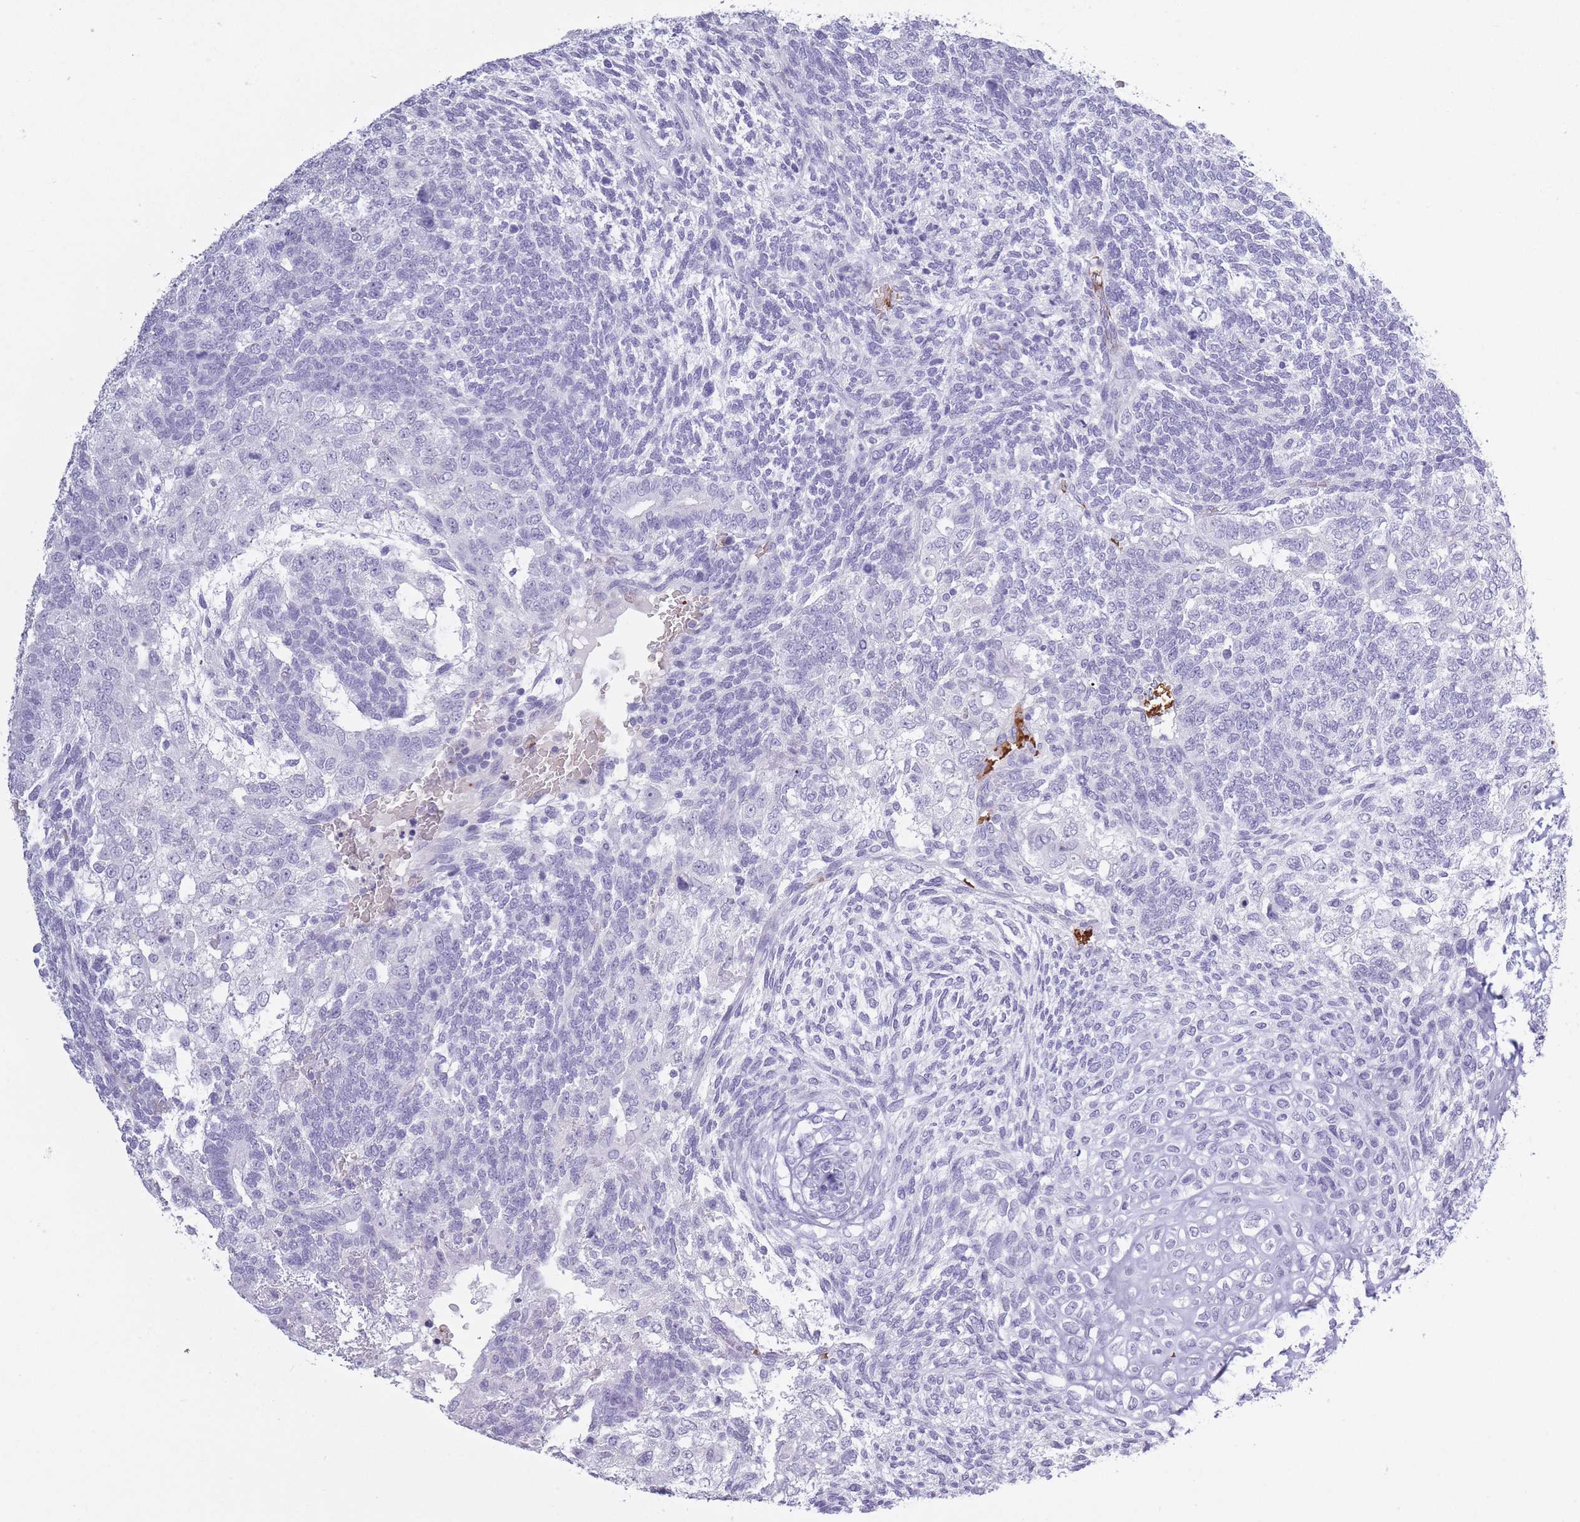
{"staining": {"intensity": "negative", "quantity": "none", "location": "none"}, "tissue": "testis cancer", "cell_type": "Tumor cells", "image_type": "cancer", "snomed": [{"axis": "morphology", "description": "Carcinoma, Embryonal, NOS"}, {"axis": "topography", "description": "Testis"}], "caption": "This histopathology image is of testis cancer stained with IHC to label a protein in brown with the nuclei are counter-stained blue. There is no expression in tumor cells.", "gene": "OR7C1", "patient": {"sex": "male", "age": 23}}